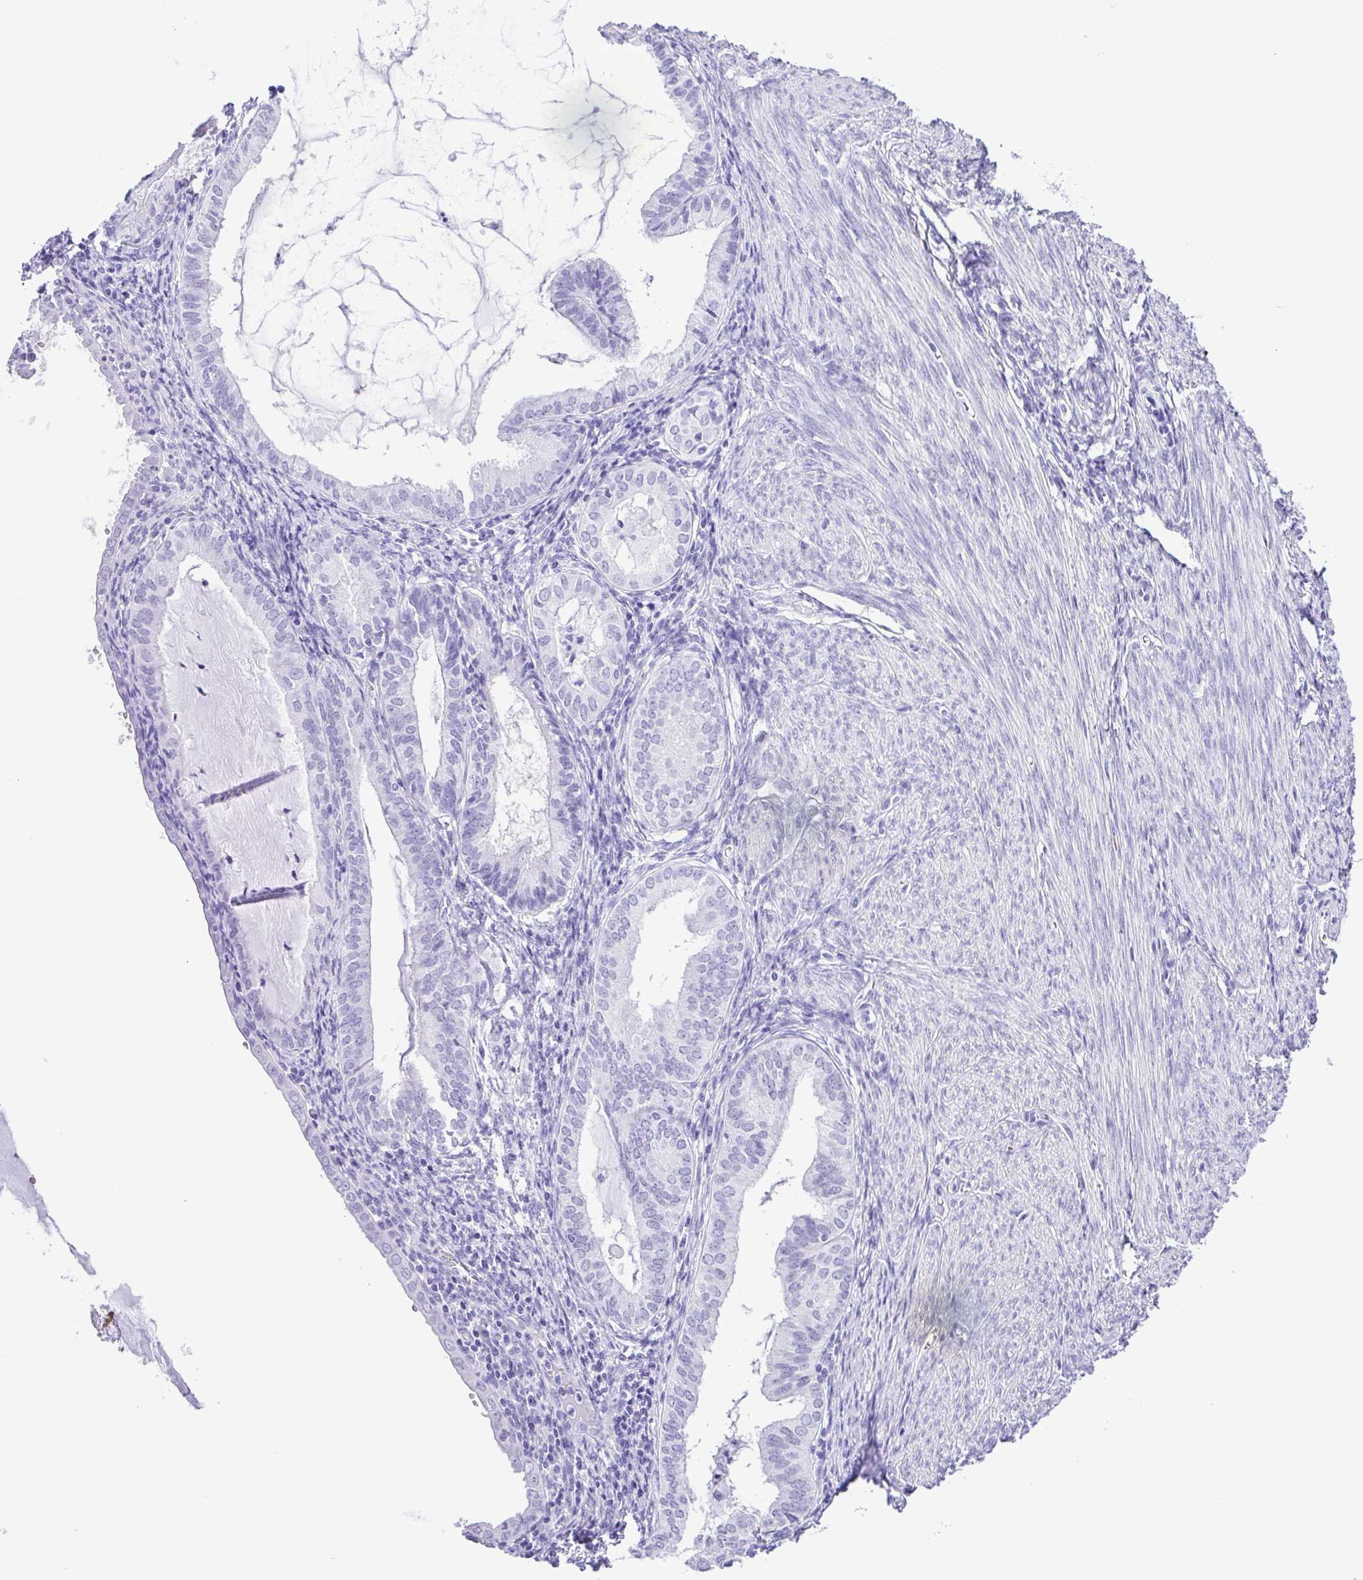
{"staining": {"intensity": "negative", "quantity": "none", "location": "none"}, "tissue": "endometrial cancer", "cell_type": "Tumor cells", "image_type": "cancer", "snomed": [{"axis": "morphology", "description": "Carcinoma, NOS"}, {"axis": "topography", "description": "Endometrium"}], "caption": "DAB (3,3'-diaminobenzidine) immunohistochemical staining of human endometrial cancer (carcinoma) shows no significant staining in tumor cells.", "gene": "SYT1", "patient": {"sex": "female", "age": 62}}